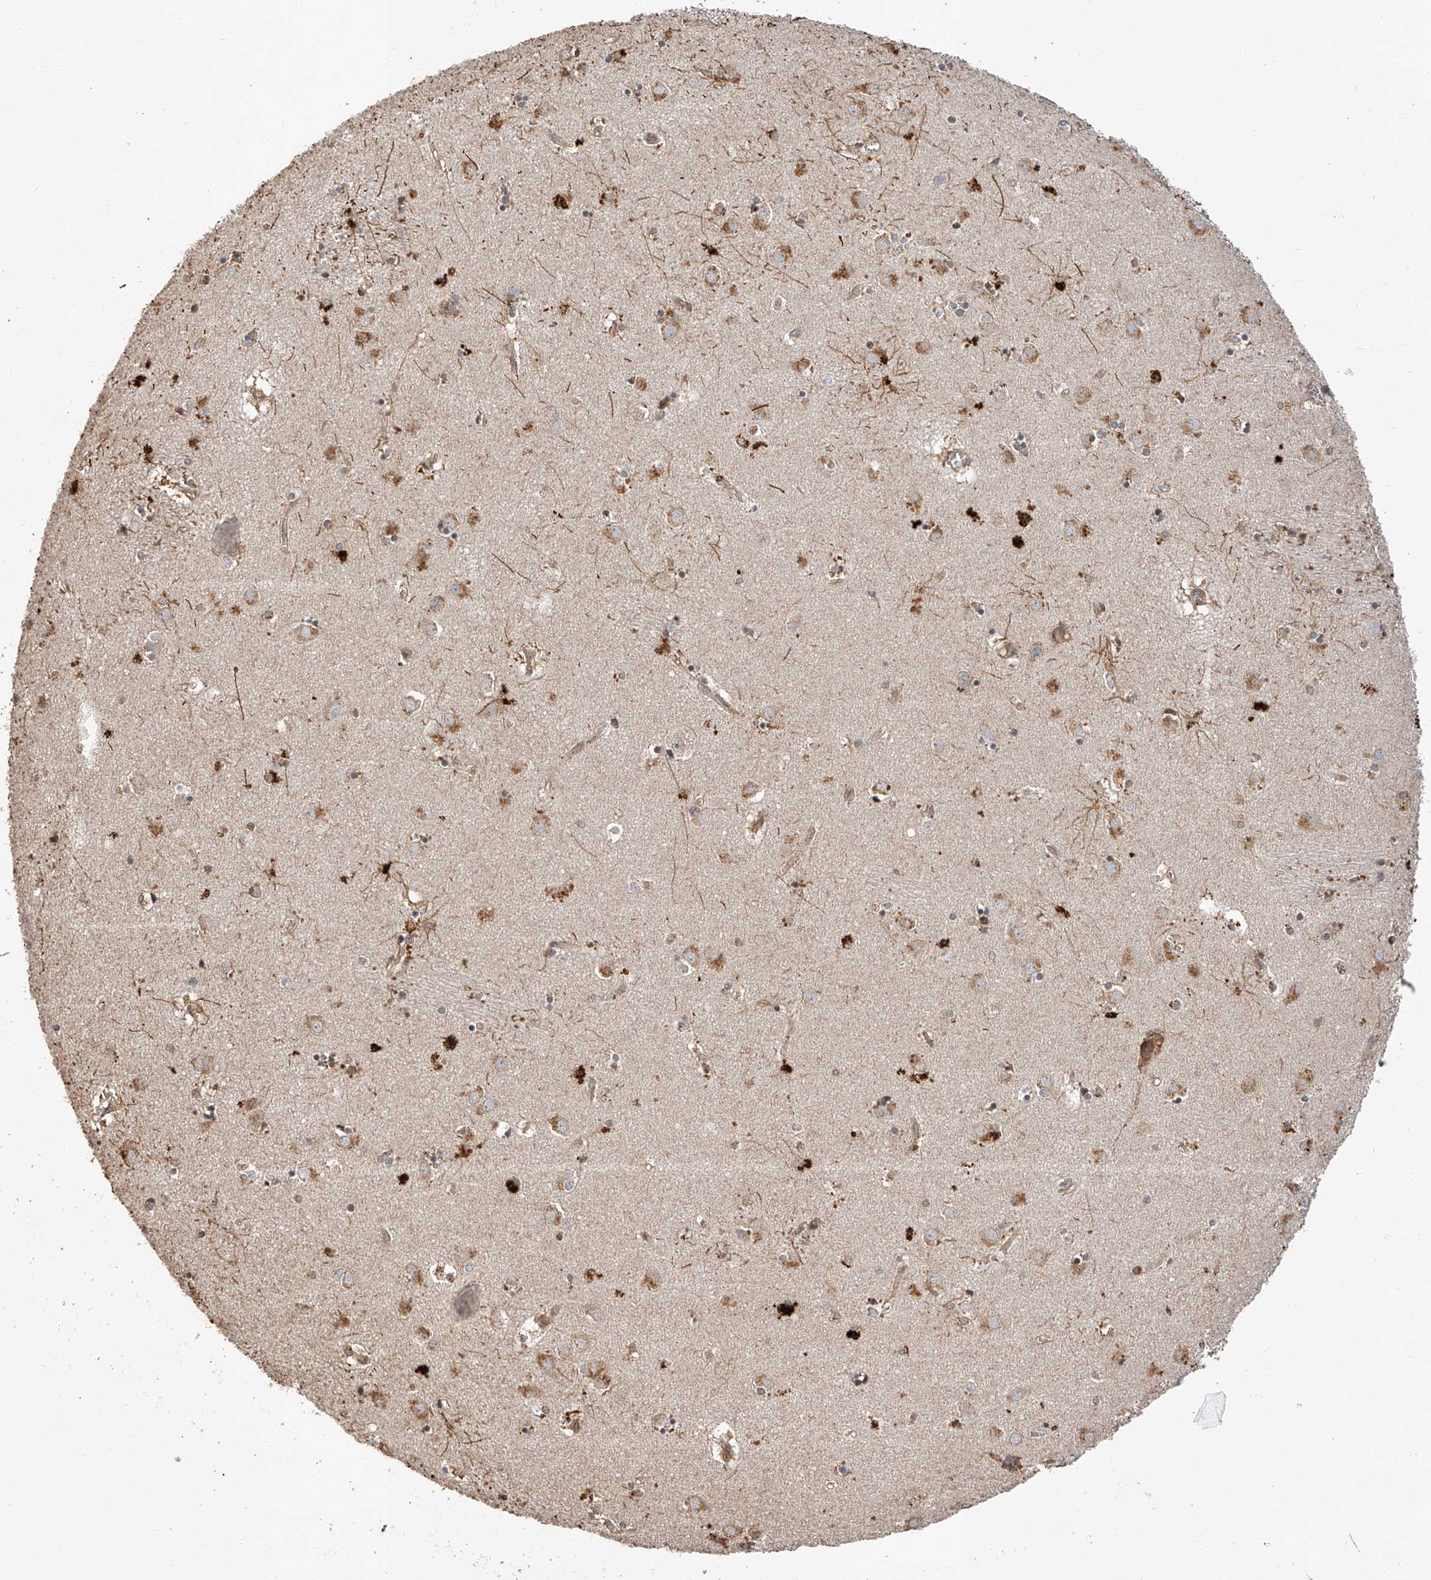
{"staining": {"intensity": "strong", "quantity": "<25%", "location": "cytoplasmic/membranous"}, "tissue": "caudate", "cell_type": "Glial cells", "image_type": "normal", "snomed": [{"axis": "morphology", "description": "Normal tissue, NOS"}, {"axis": "topography", "description": "Lateral ventricle wall"}], "caption": "Caudate stained with a protein marker demonstrates strong staining in glial cells.", "gene": "RILPL2", "patient": {"sex": "male", "age": 70}}